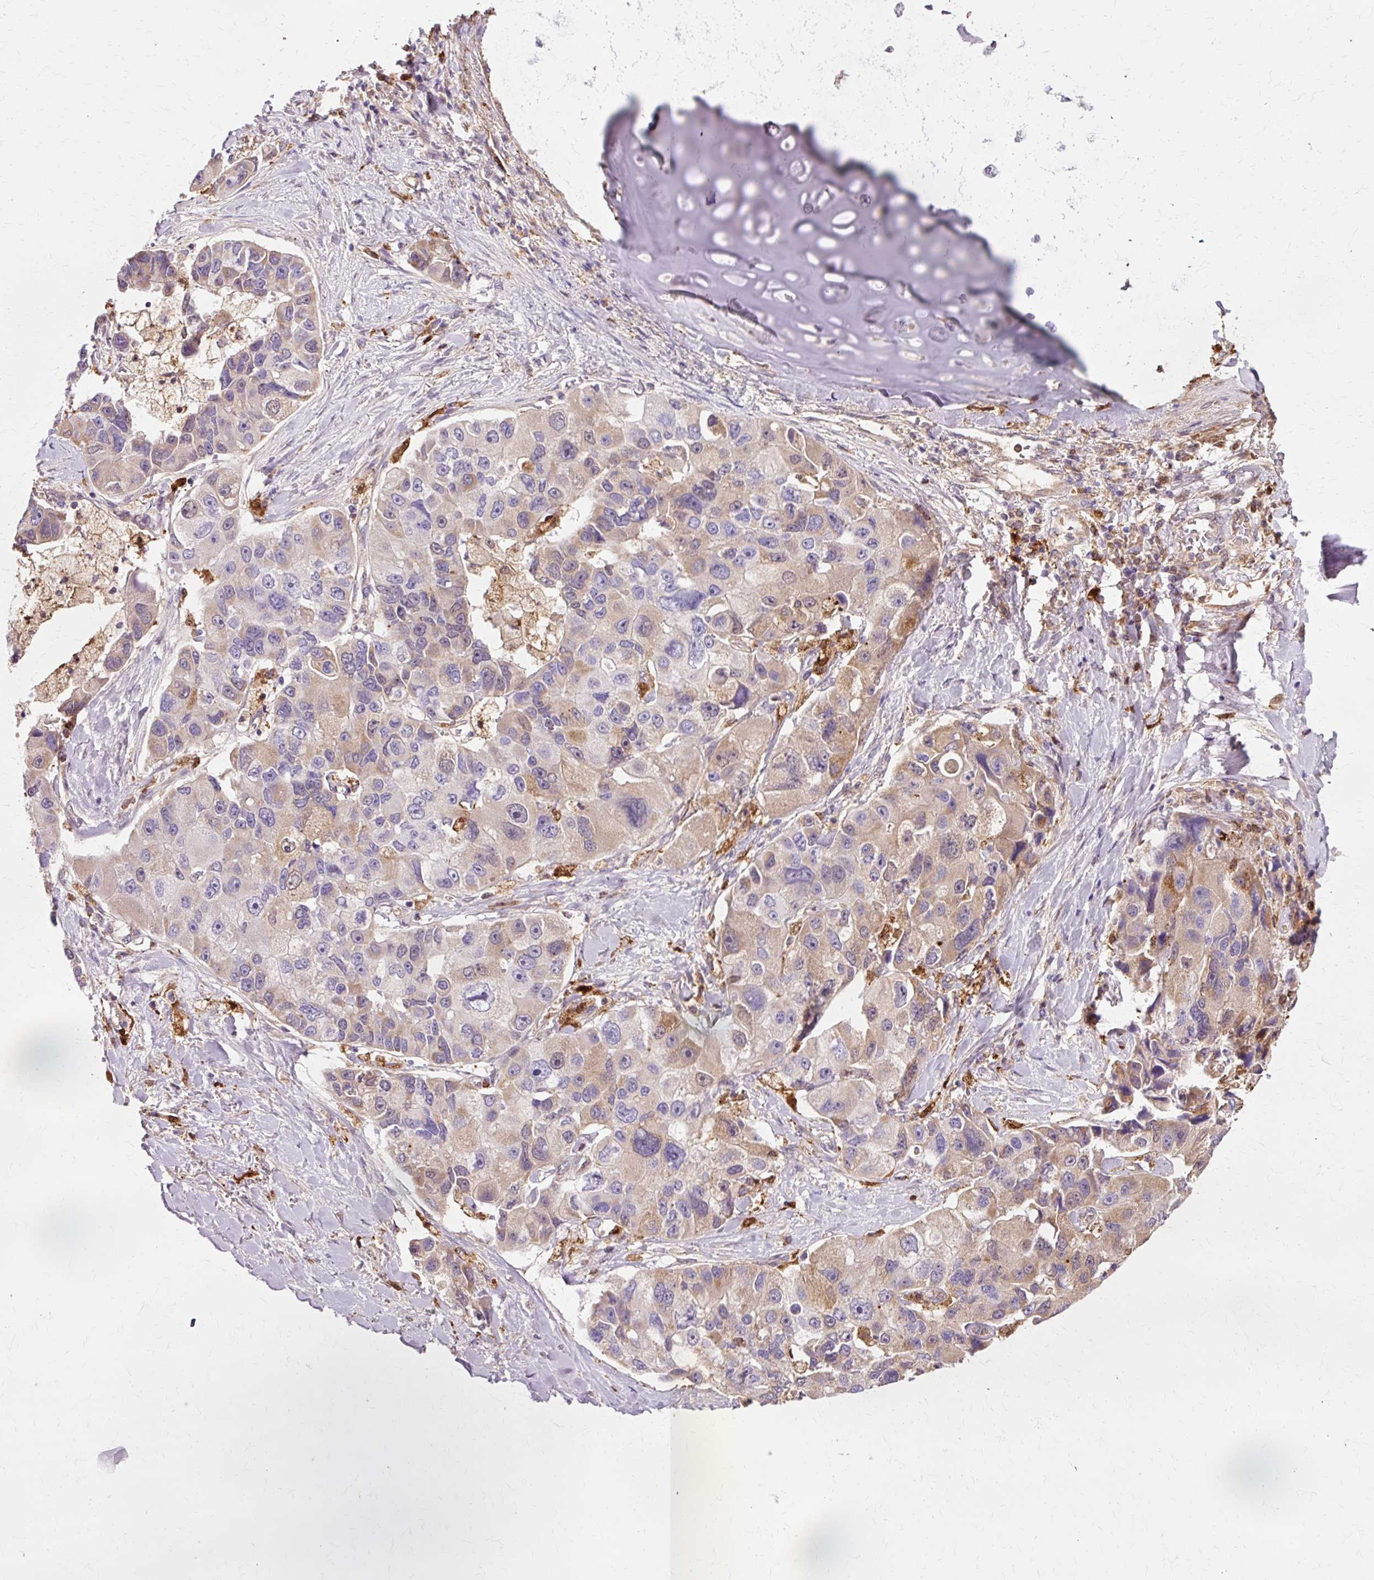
{"staining": {"intensity": "weak", "quantity": "25%-75%", "location": "cytoplasmic/membranous"}, "tissue": "lung cancer", "cell_type": "Tumor cells", "image_type": "cancer", "snomed": [{"axis": "morphology", "description": "Adenocarcinoma, NOS"}, {"axis": "topography", "description": "Lung"}], "caption": "This micrograph displays lung adenocarcinoma stained with immunohistochemistry to label a protein in brown. The cytoplasmic/membranous of tumor cells show weak positivity for the protein. Nuclei are counter-stained blue.", "gene": "GPX1", "patient": {"sex": "female", "age": 54}}